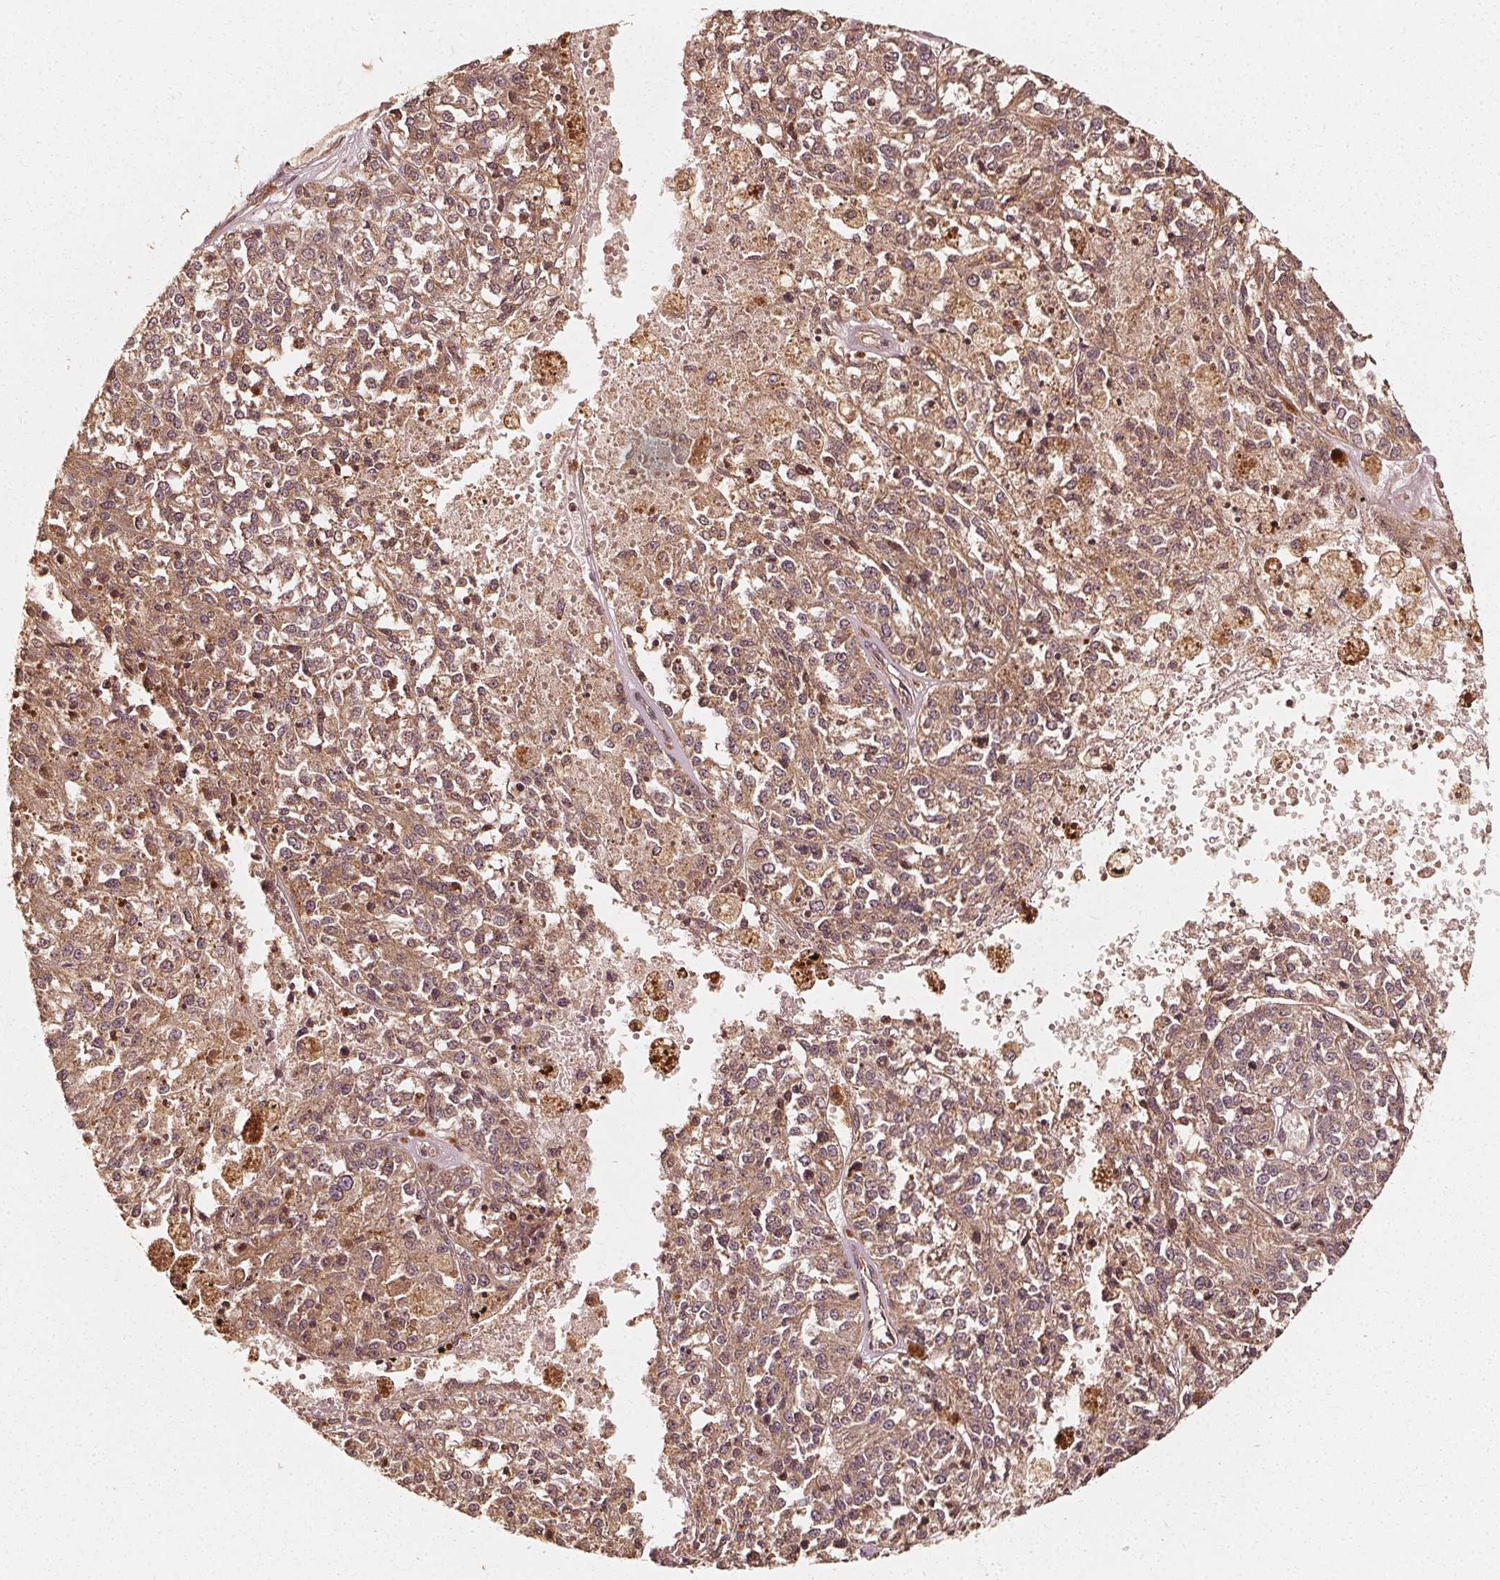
{"staining": {"intensity": "weak", "quantity": ">75%", "location": "cytoplasmic/membranous"}, "tissue": "melanoma", "cell_type": "Tumor cells", "image_type": "cancer", "snomed": [{"axis": "morphology", "description": "Malignant melanoma, Metastatic site"}, {"axis": "topography", "description": "Lymph node"}], "caption": "Weak cytoplasmic/membranous positivity for a protein is identified in approximately >75% of tumor cells of melanoma using IHC.", "gene": "NPC1", "patient": {"sex": "female", "age": 64}}